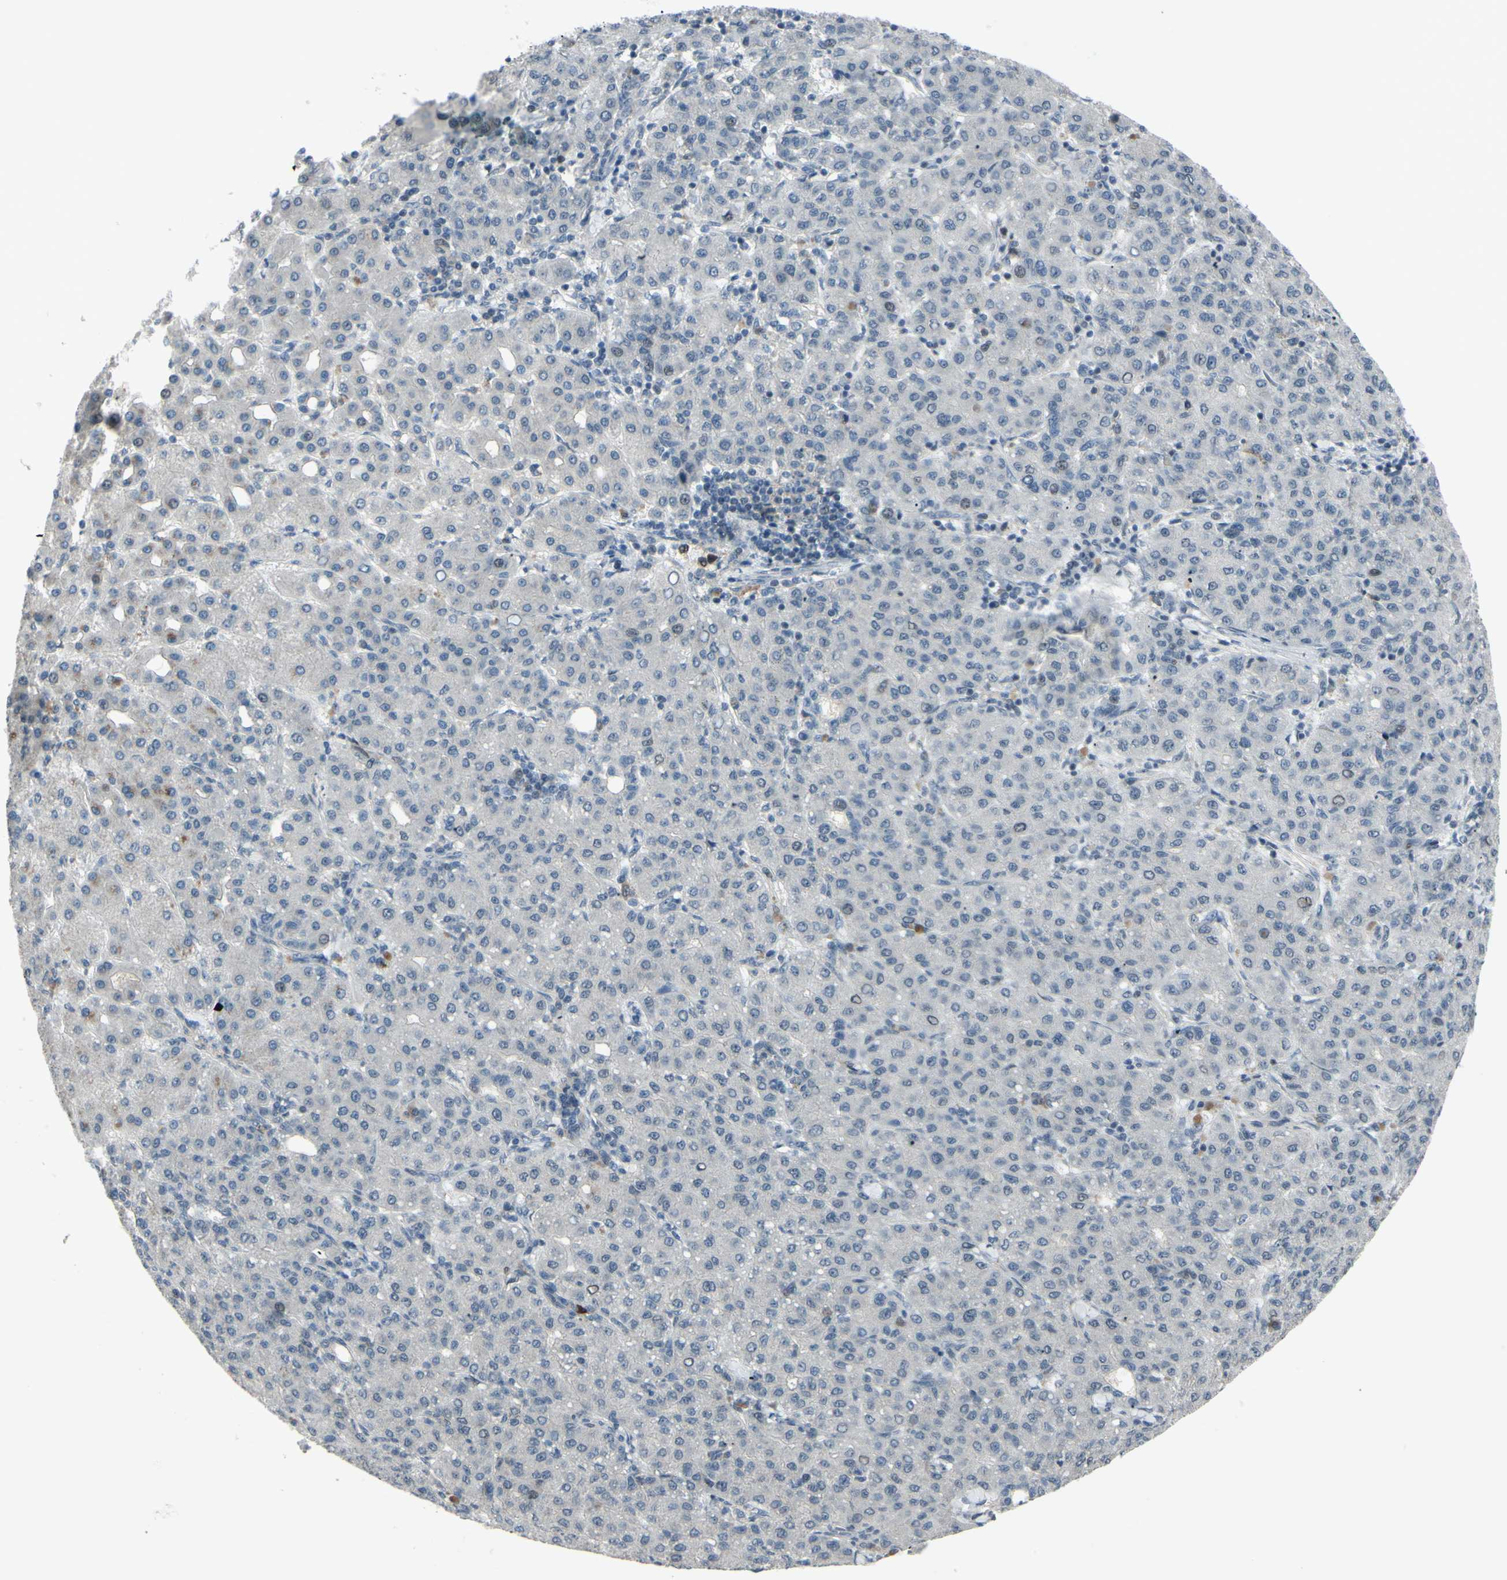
{"staining": {"intensity": "negative", "quantity": "none", "location": "none"}, "tissue": "liver cancer", "cell_type": "Tumor cells", "image_type": "cancer", "snomed": [{"axis": "morphology", "description": "Carcinoma, Hepatocellular, NOS"}, {"axis": "topography", "description": "Liver"}], "caption": "This is an immunohistochemistry (IHC) image of hepatocellular carcinoma (liver). There is no staining in tumor cells.", "gene": "ETNK1", "patient": {"sex": "male", "age": 65}}